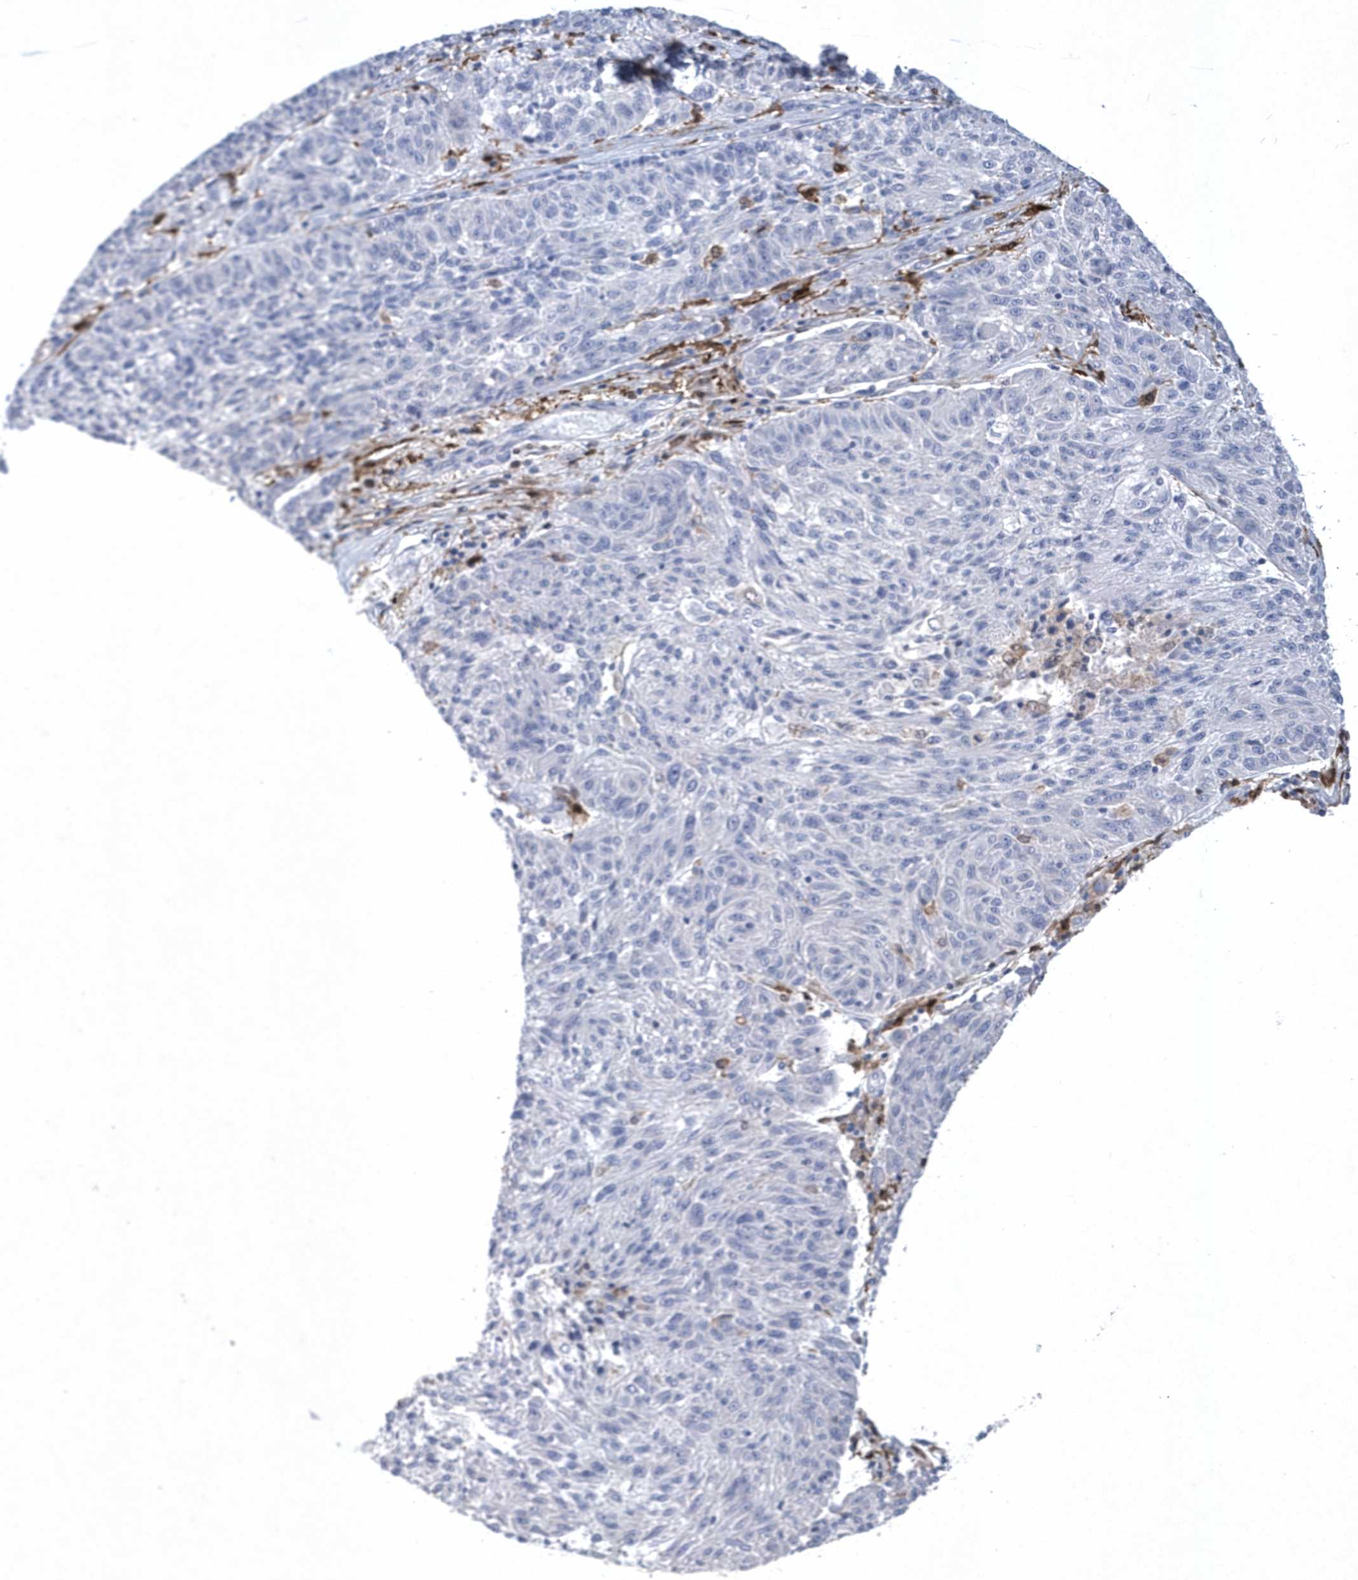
{"staining": {"intensity": "negative", "quantity": "none", "location": "none"}, "tissue": "melanoma", "cell_type": "Tumor cells", "image_type": "cancer", "snomed": [{"axis": "morphology", "description": "Malignant melanoma, NOS"}, {"axis": "topography", "description": "Skin"}], "caption": "The immunohistochemistry photomicrograph has no significant staining in tumor cells of melanoma tissue.", "gene": "BHLHA15", "patient": {"sex": "male", "age": 53}}